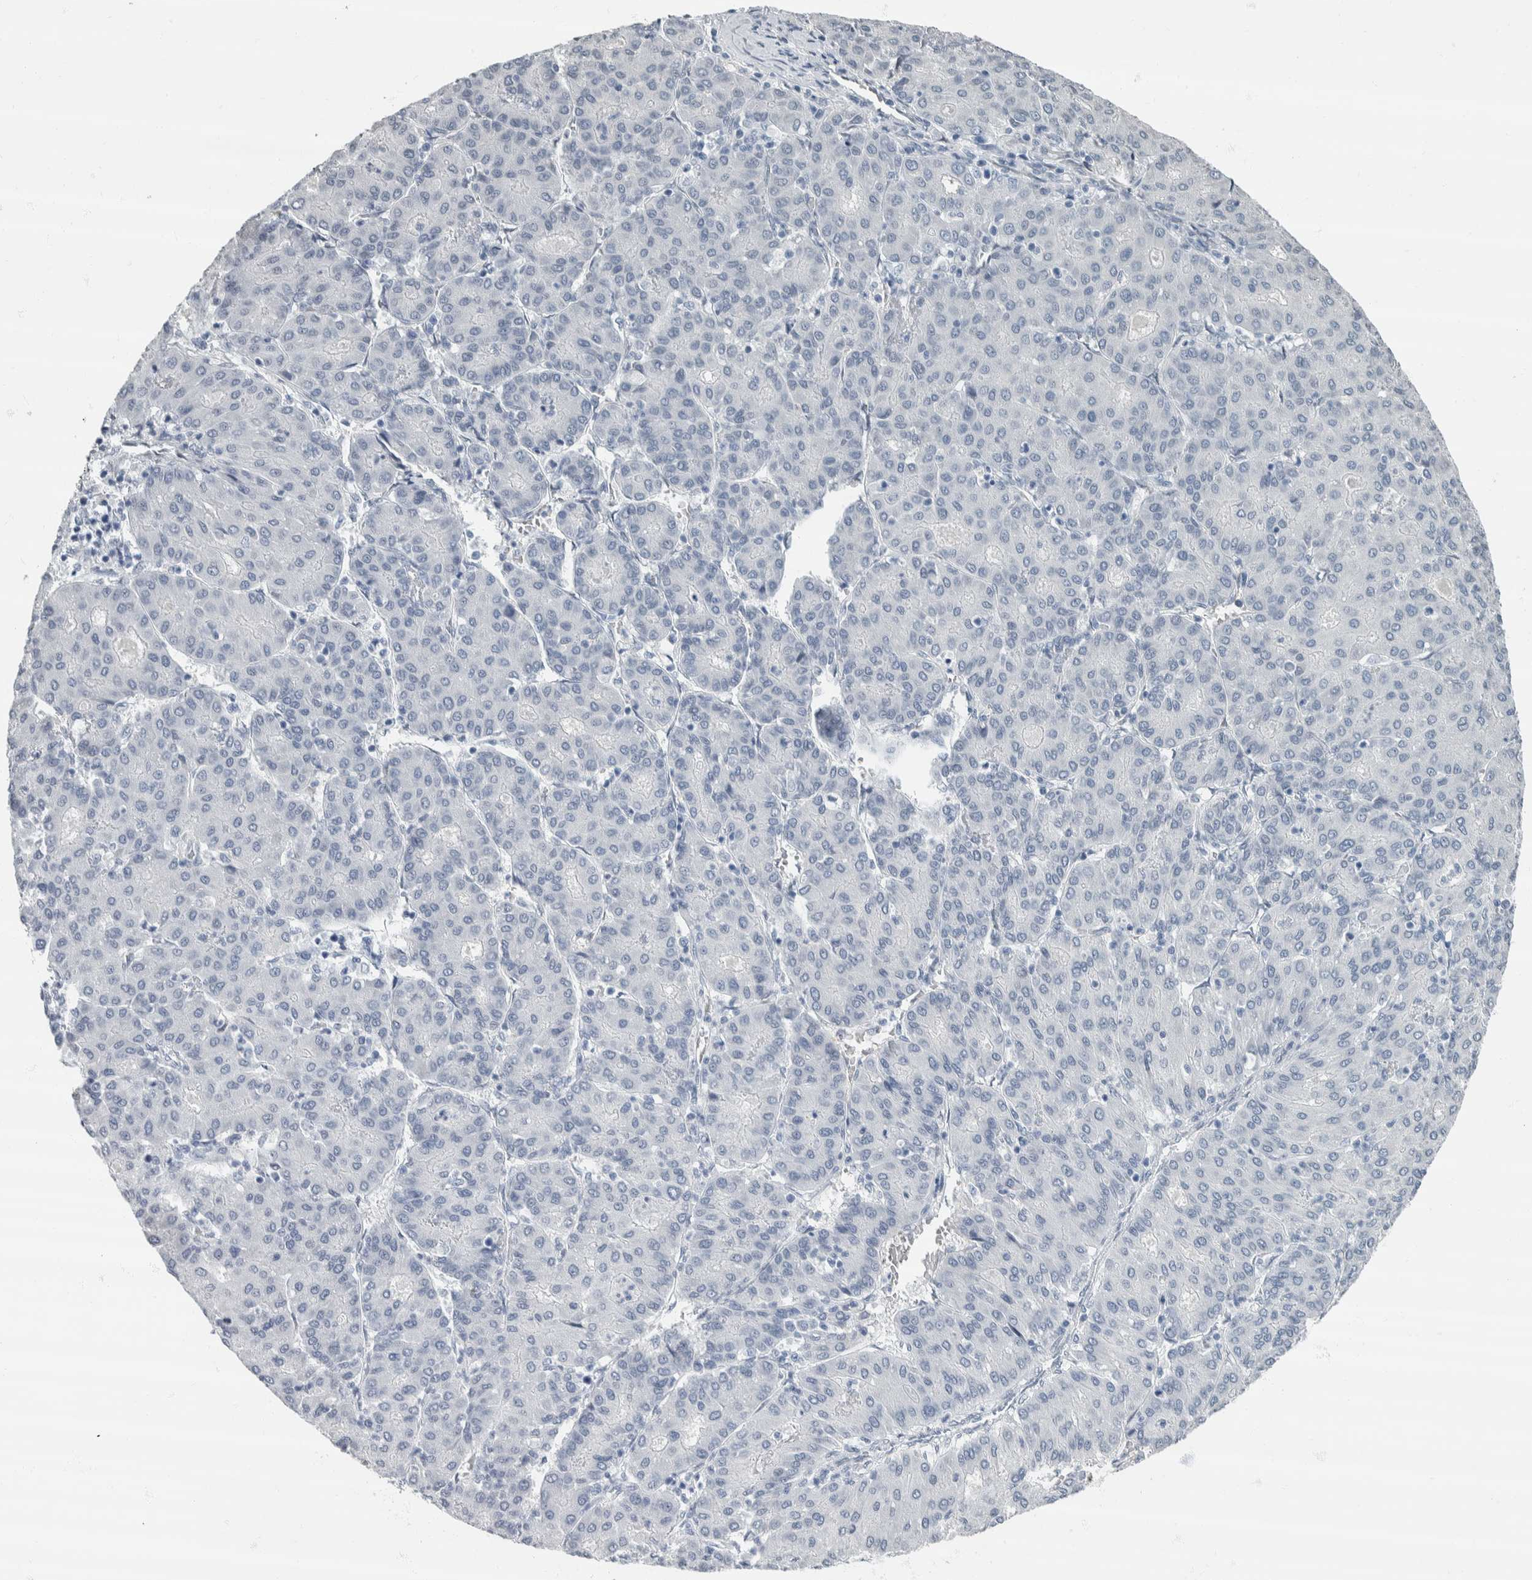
{"staining": {"intensity": "negative", "quantity": "none", "location": "none"}, "tissue": "liver cancer", "cell_type": "Tumor cells", "image_type": "cancer", "snomed": [{"axis": "morphology", "description": "Carcinoma, Hepatocellular, NOS"}, {"axis": "topography", "description": "Liver"}], "caption": "Tumor cells are negative for protein expression in human liver cancer (hepatocellular carcinoma).", "gene": "NEFM", "patient": {"sex": "male", "age": 65}}